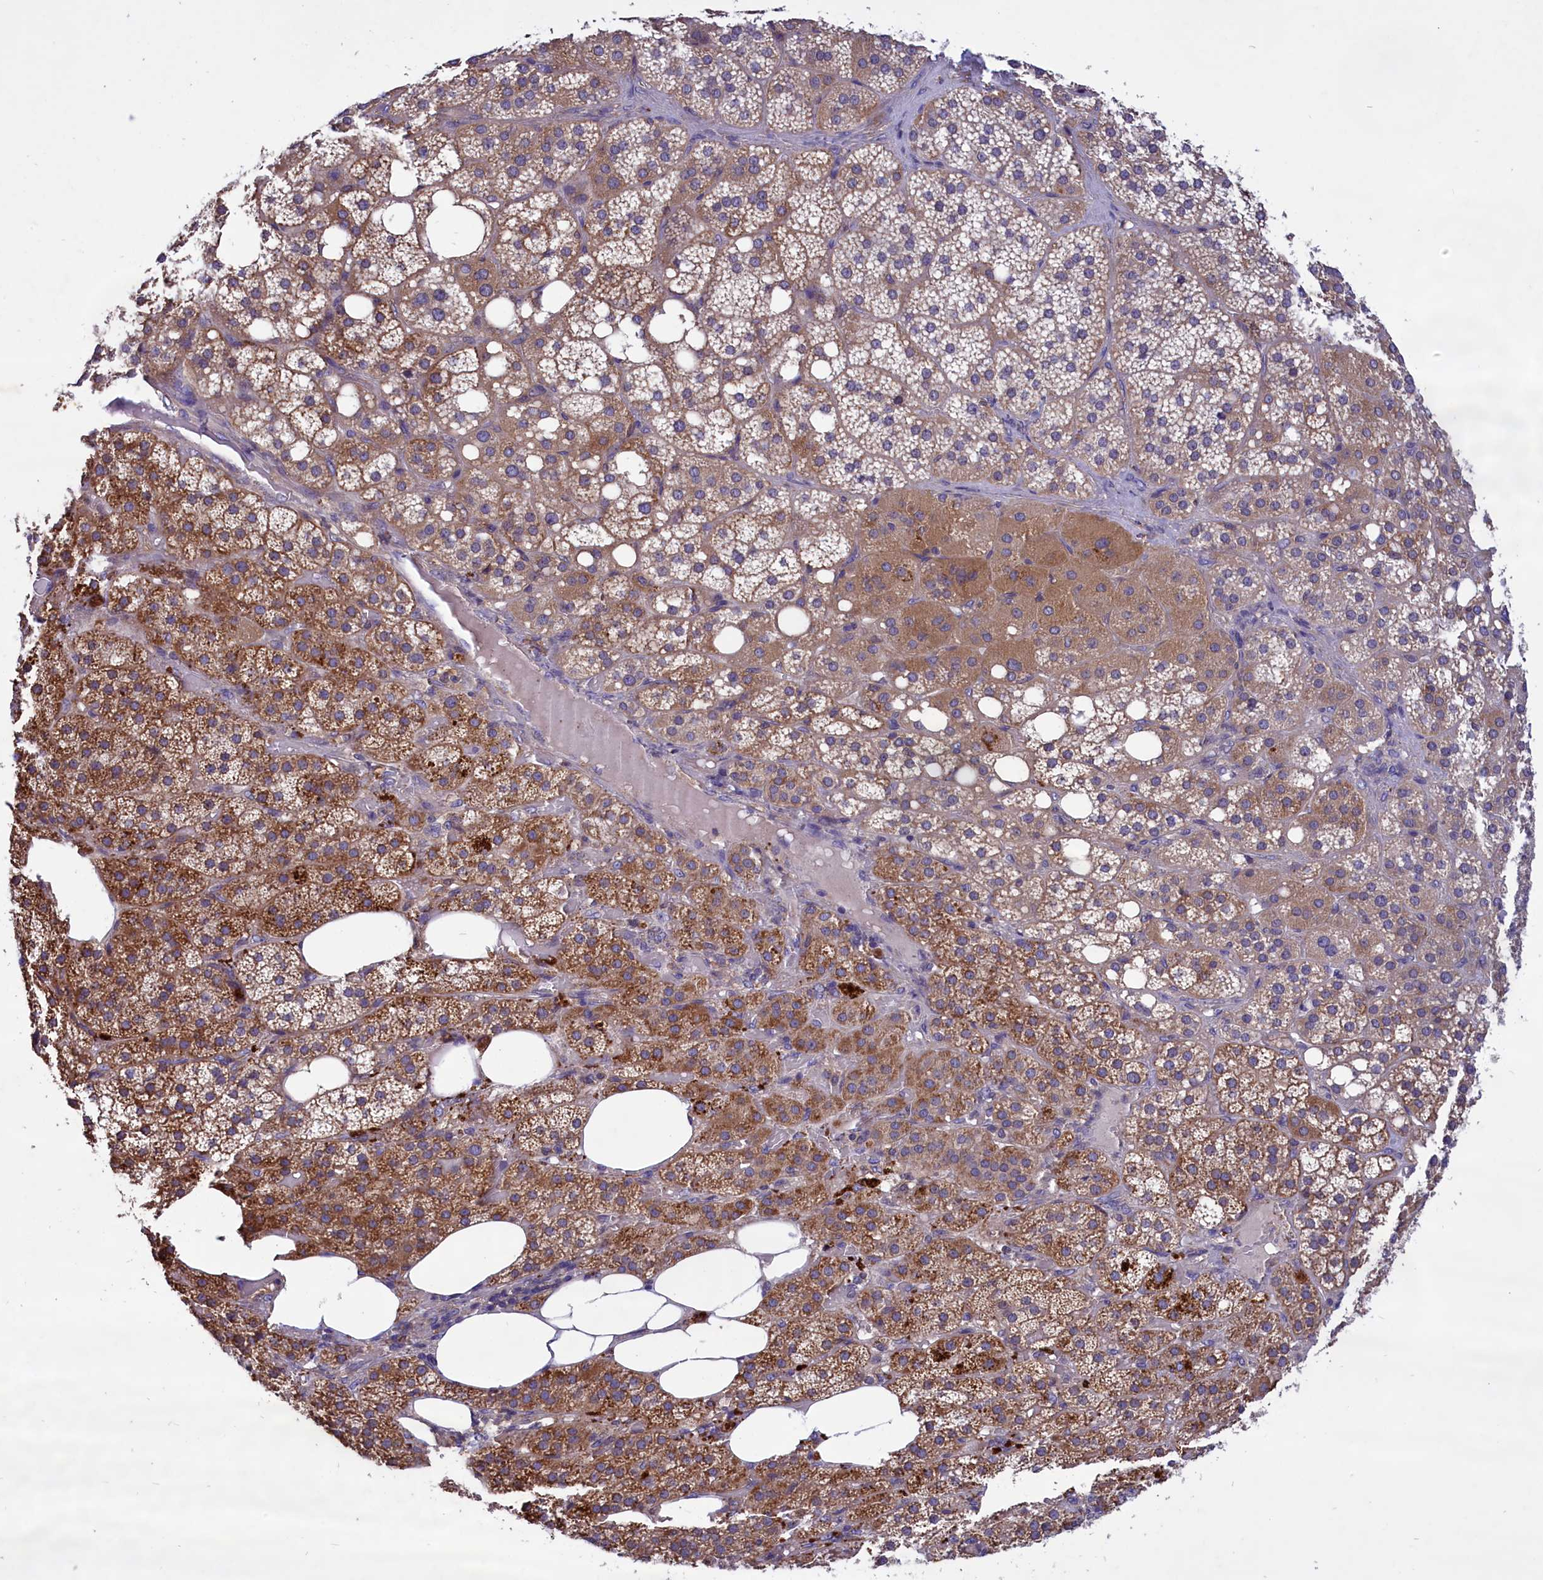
{"staining": {"intensity": "strong", "quantity": "25%-75%", "location": "cytoplasmic/membranous"}, "tissue": "adrenal gland", "cell_type": "Glandular cells", "image_type": "normal", "snomed": [{"axis": "morphology", "description": "Normal tissue, NOS"}, {"axis": "topography", "description": "Adrenal gland"}], "caption": "Benign adrenal gland was stained to show a protein in brown. There is high levels of strong cytoplasmic/membranous positivity in approximately 25%-75% of glandular cells.", "gene": "AMDHD2", "patient": {"sex": "female", "age": 59}}